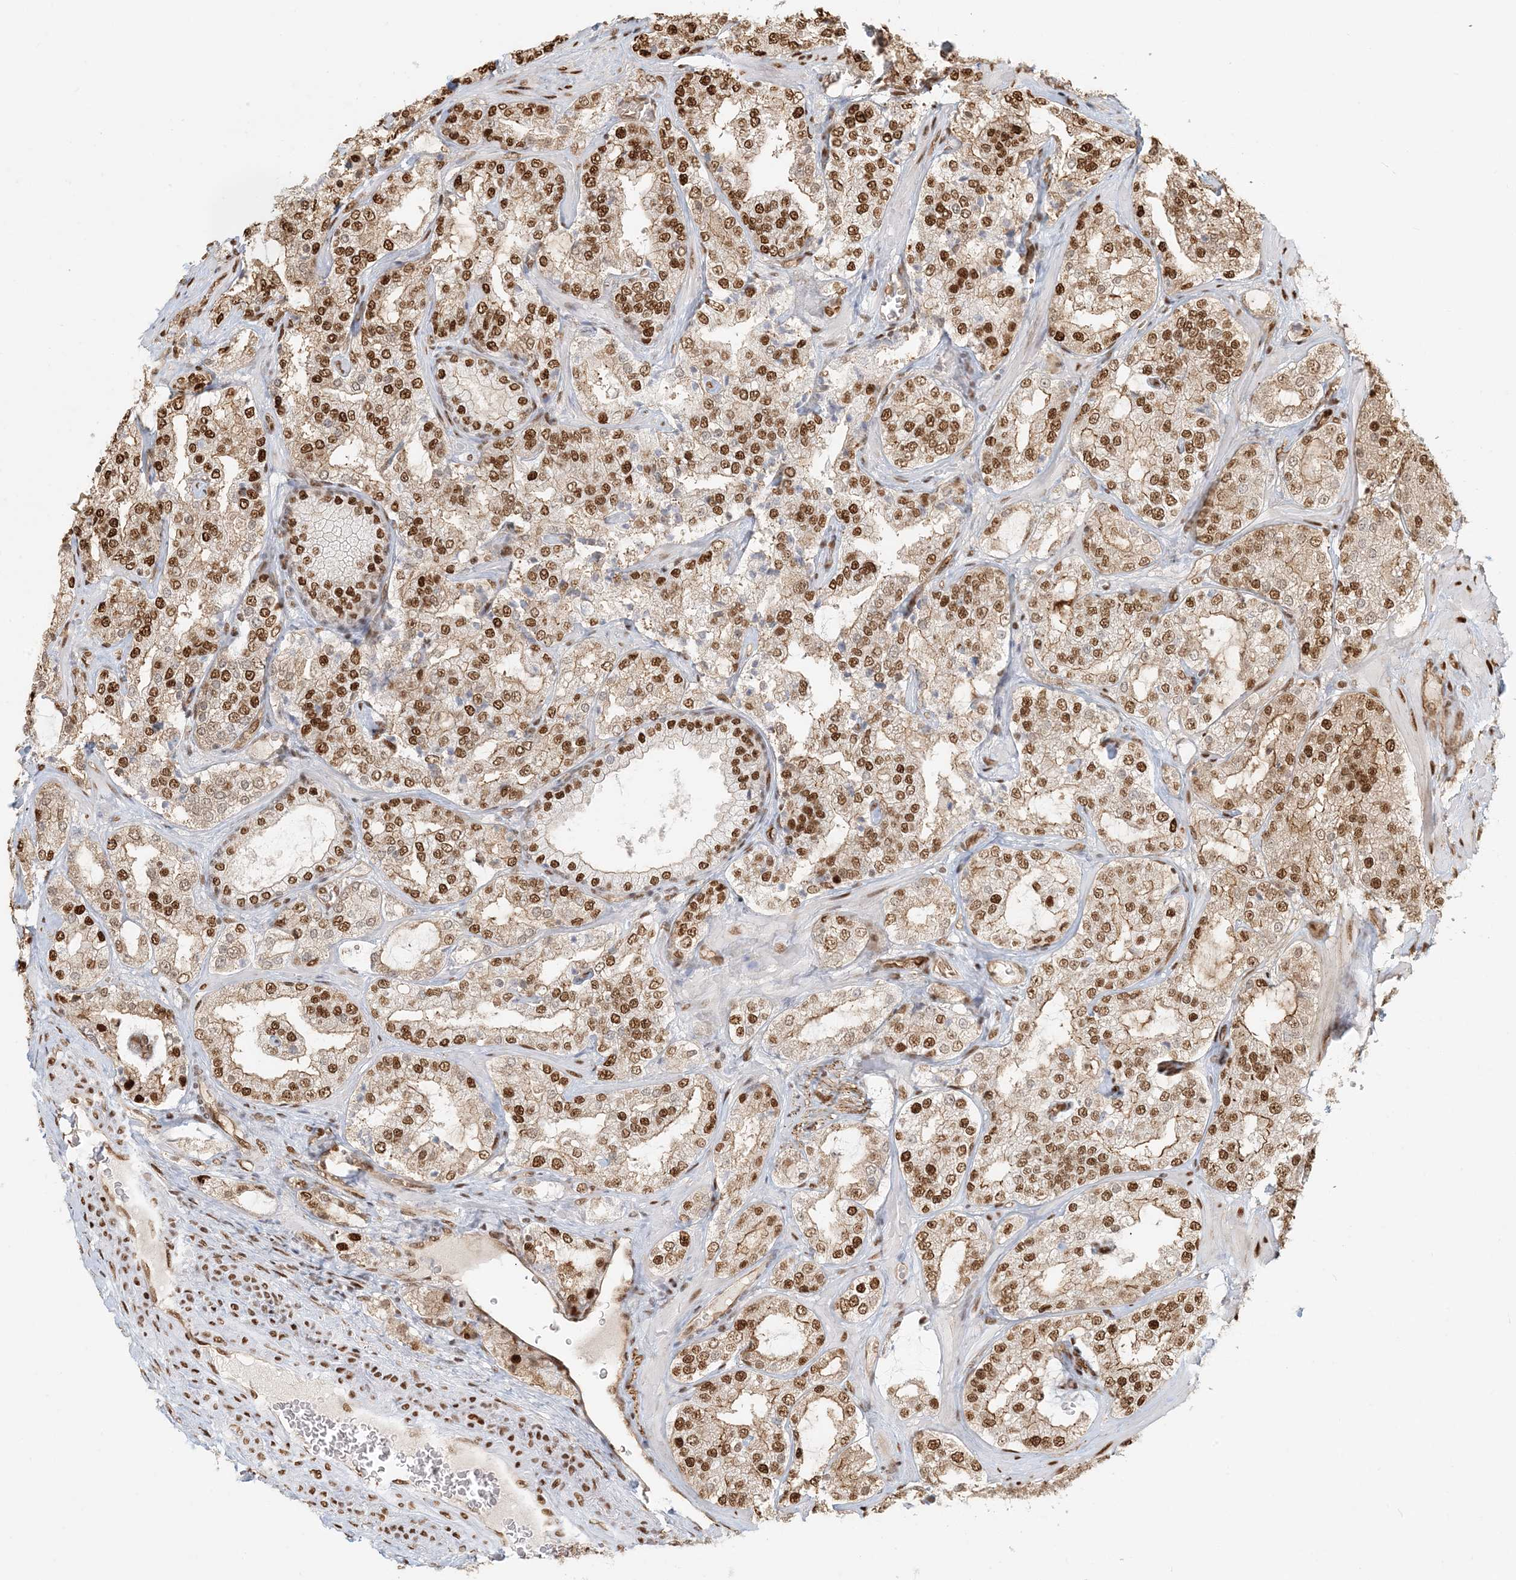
{"staining": {"intensity": "moderate", "quantity": "25%-75%", "location": "cytoplasmic/membranous,nuclear"}, "tissue": "prostate cancer", "cell_type": "Tumor cells", "image_type": "cancer", "snomed": [{"axis": "morphology", "description": "Adenocarcinoma, High grade"}, {"axis": "topography", "description": "Prostate"}], "caption": "Prostate cancer stained with immunohistochemistry demonstrates moderate cytoplasmic/membranous and nuclear positivity in approximately 25%-75% of tumor cells. (Stains: DAB (3,3'-diaminobenzidine) in brown, nuclei in blue, Microscopy: brightfield microscopy at high magnification).", "gene": "CKS2", "patient": {"sex": "male", "age": 64}}